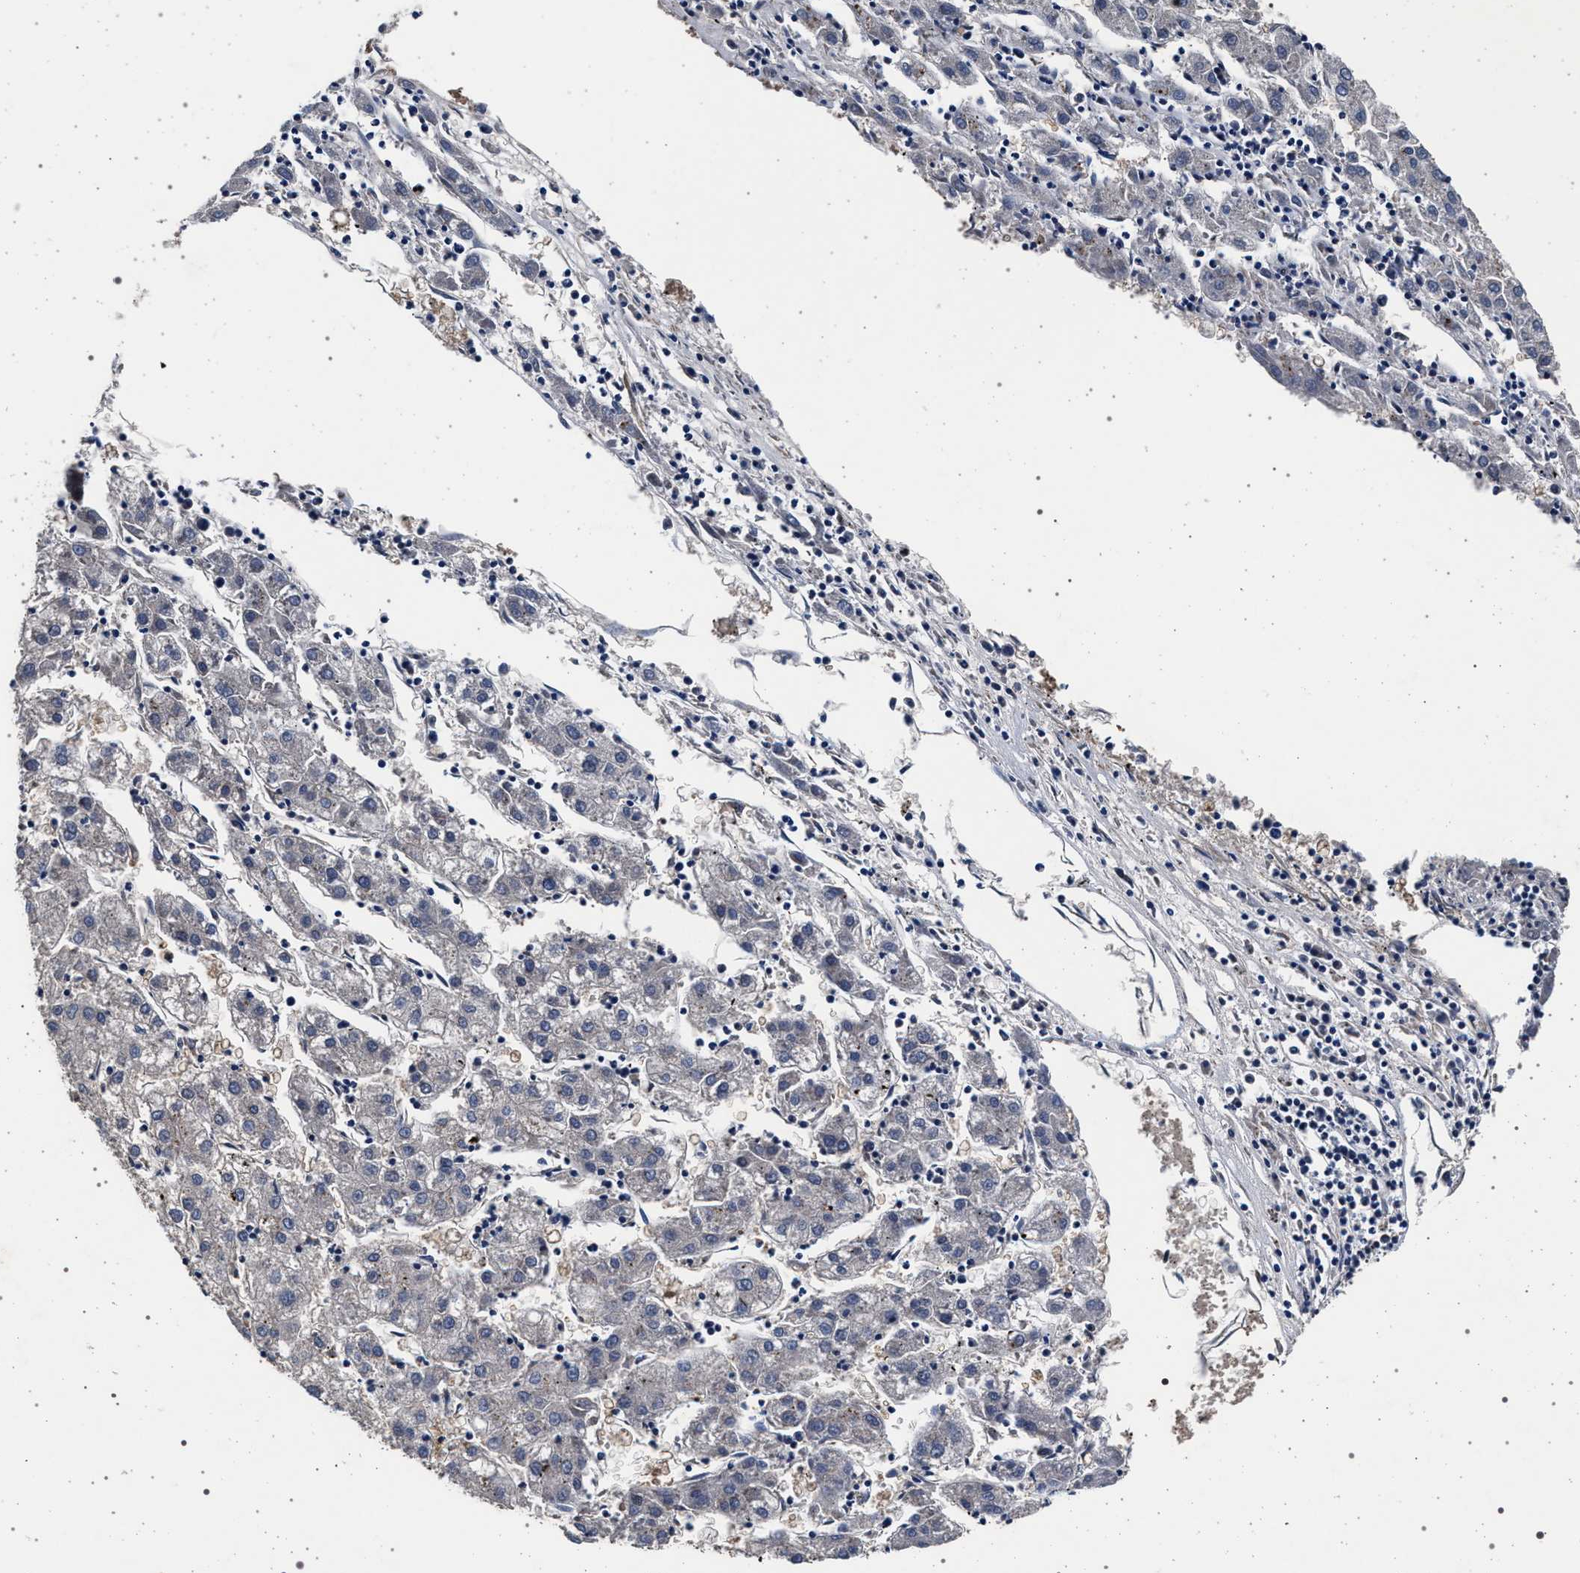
{"staining": {"intensity": "negative", "quantity": "none", "location": "none"}, "tissue": "liver cancer", "cell_type": "Tumor cells", "image_type": "cancer", "snomed": [{"axis": "morphology", "description": "Carcinoma, Hepatocellular, NOS"}, {"axis": "topography", "description": "Liver"}], "caption": "High magnification brightfield microscopy of liver hepatocellular carcinoma stained with DAB (3,3'-diaminobenzidine) (brown) and counterstained with hematoxylin (blue): tumor cells show no significant expression.", "gene": "KCNK6", "patient": {"sex": "male", "age": 72}}